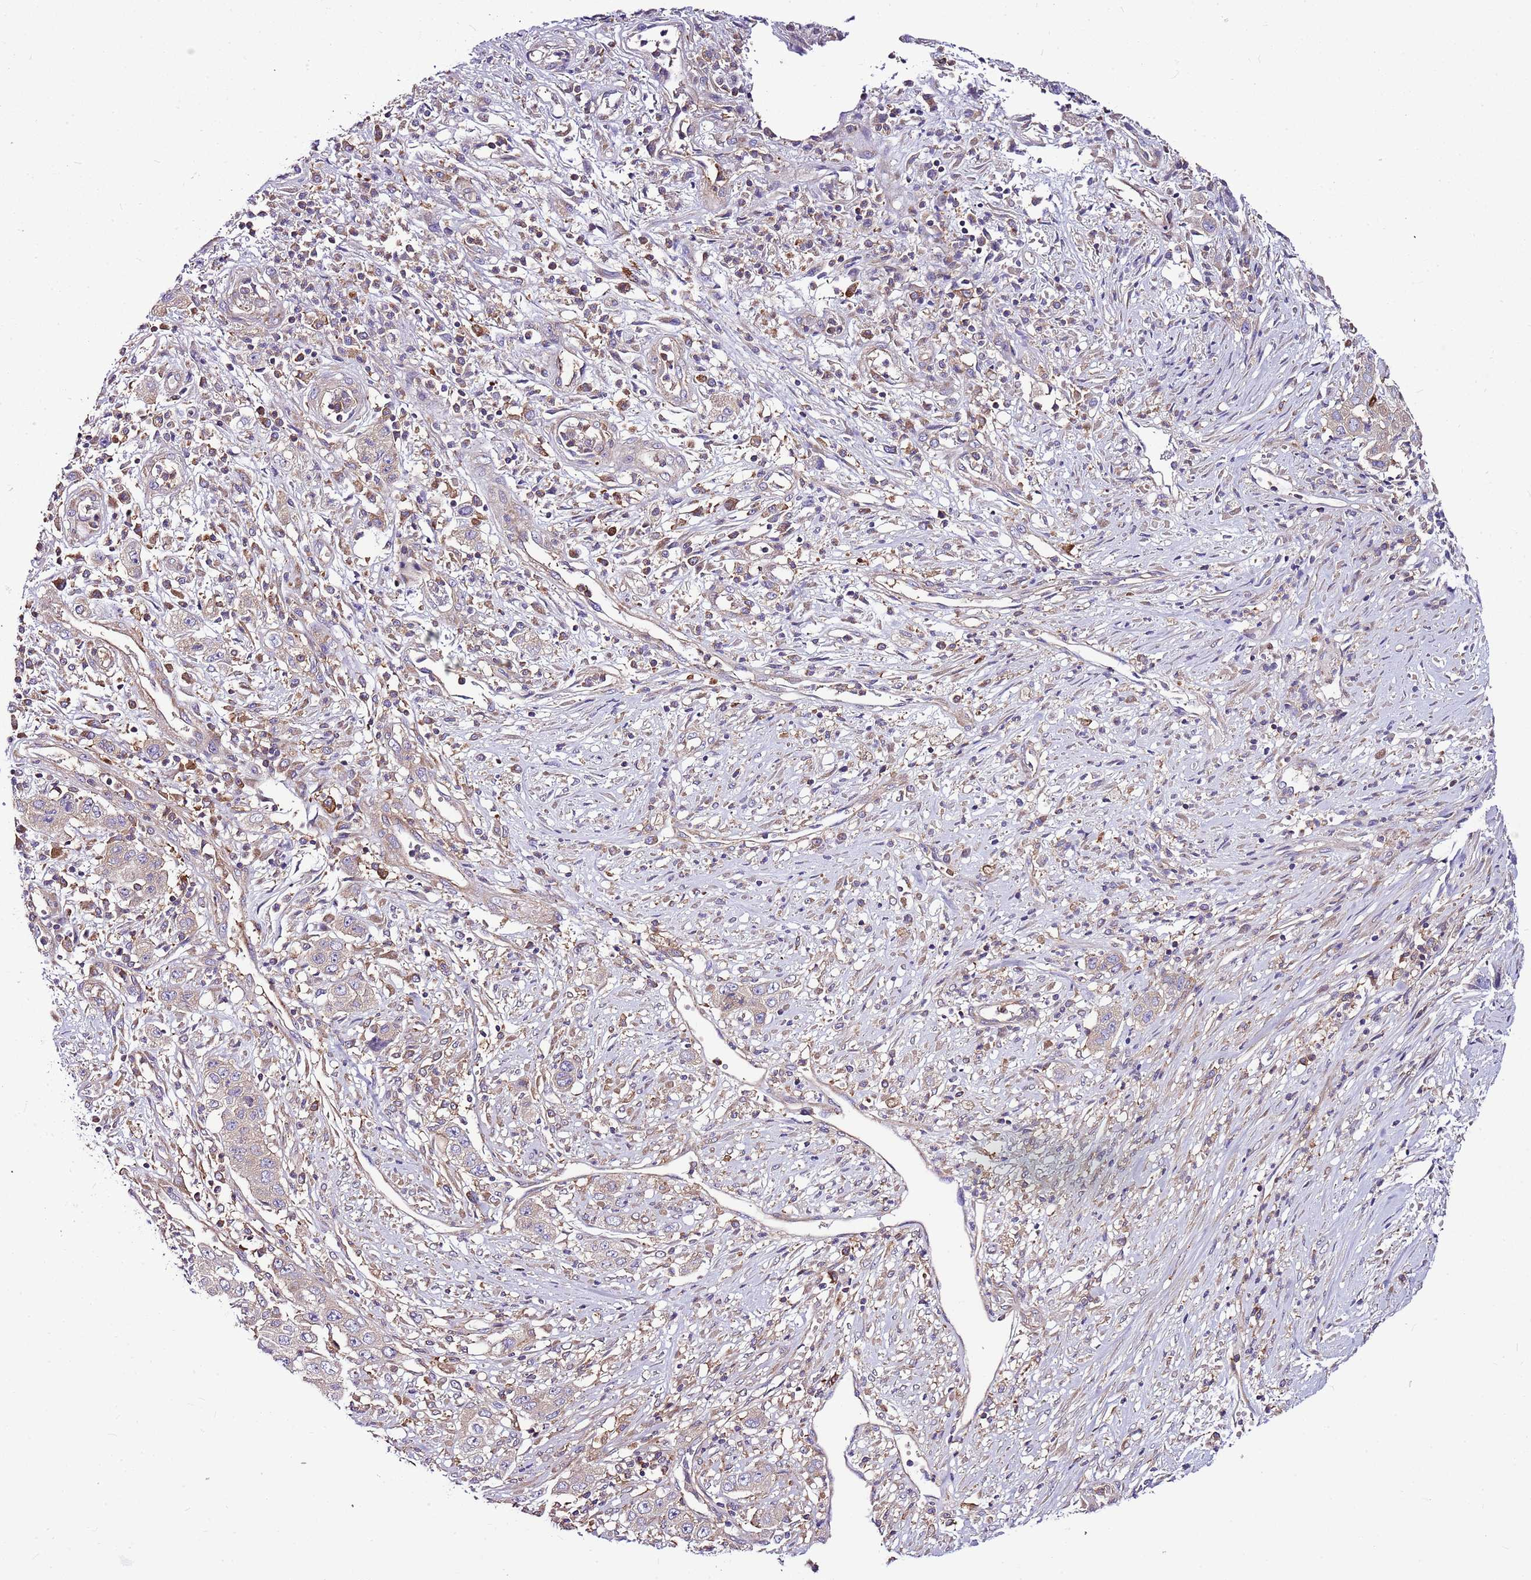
{"staining": {"intensity": "negative", "quantity": "none", "location": "none"}, "tissue": "stomach cancer", "cell_type": "Tumor cells", "image_type": "cancer", "snomed": [{"axis": "morphology", "description": "Adenocarcinoma, NOS"}, {"axis": "topography", "description": "Stomach, upper"}], "caption": "Tumor cells are negative for brown protein staining in stomach cancer.", "gene": "ATXN2L", "patient": {"sex": "male", "age": 62}}